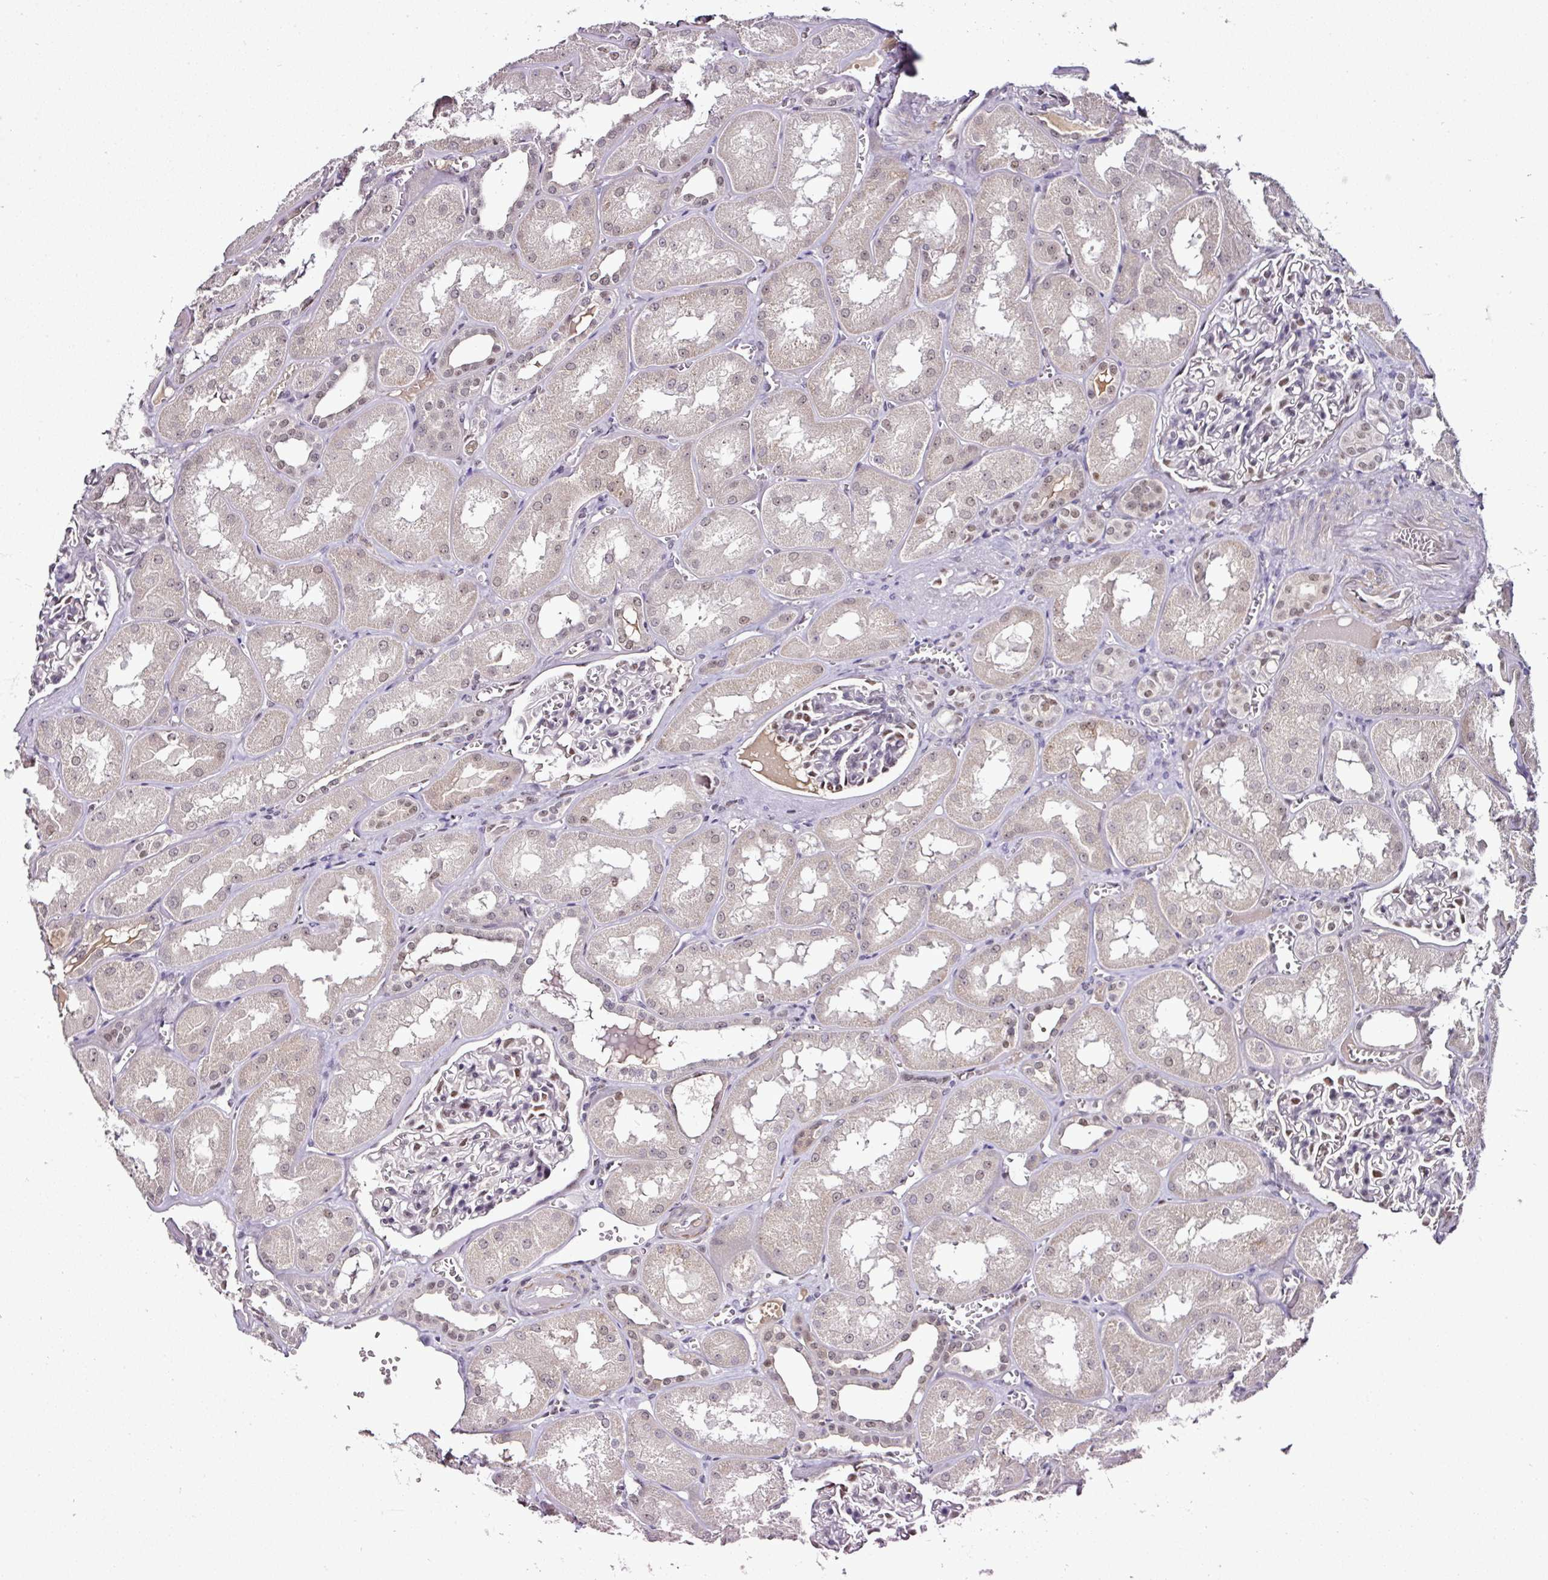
{"staining": {"intensity": "weak", "quantity": "25%-75%", "location": "nuclear"}, "tissue": "kidney", "cell_type": "Cells in glomeruli", "image_type": "normal", "snomed": [{"axis": "morphology", "description": "Normal tissue, NOS"}, {"axis": "topography", "description": "Kidney"}], "caption": "This is an image of IHC staining of unremarkable kidney, which shows weak staining in the nuclear of cells in glomeruli.", "gene": "KLF16", "patient": {"sex": "male", "age": 61}}